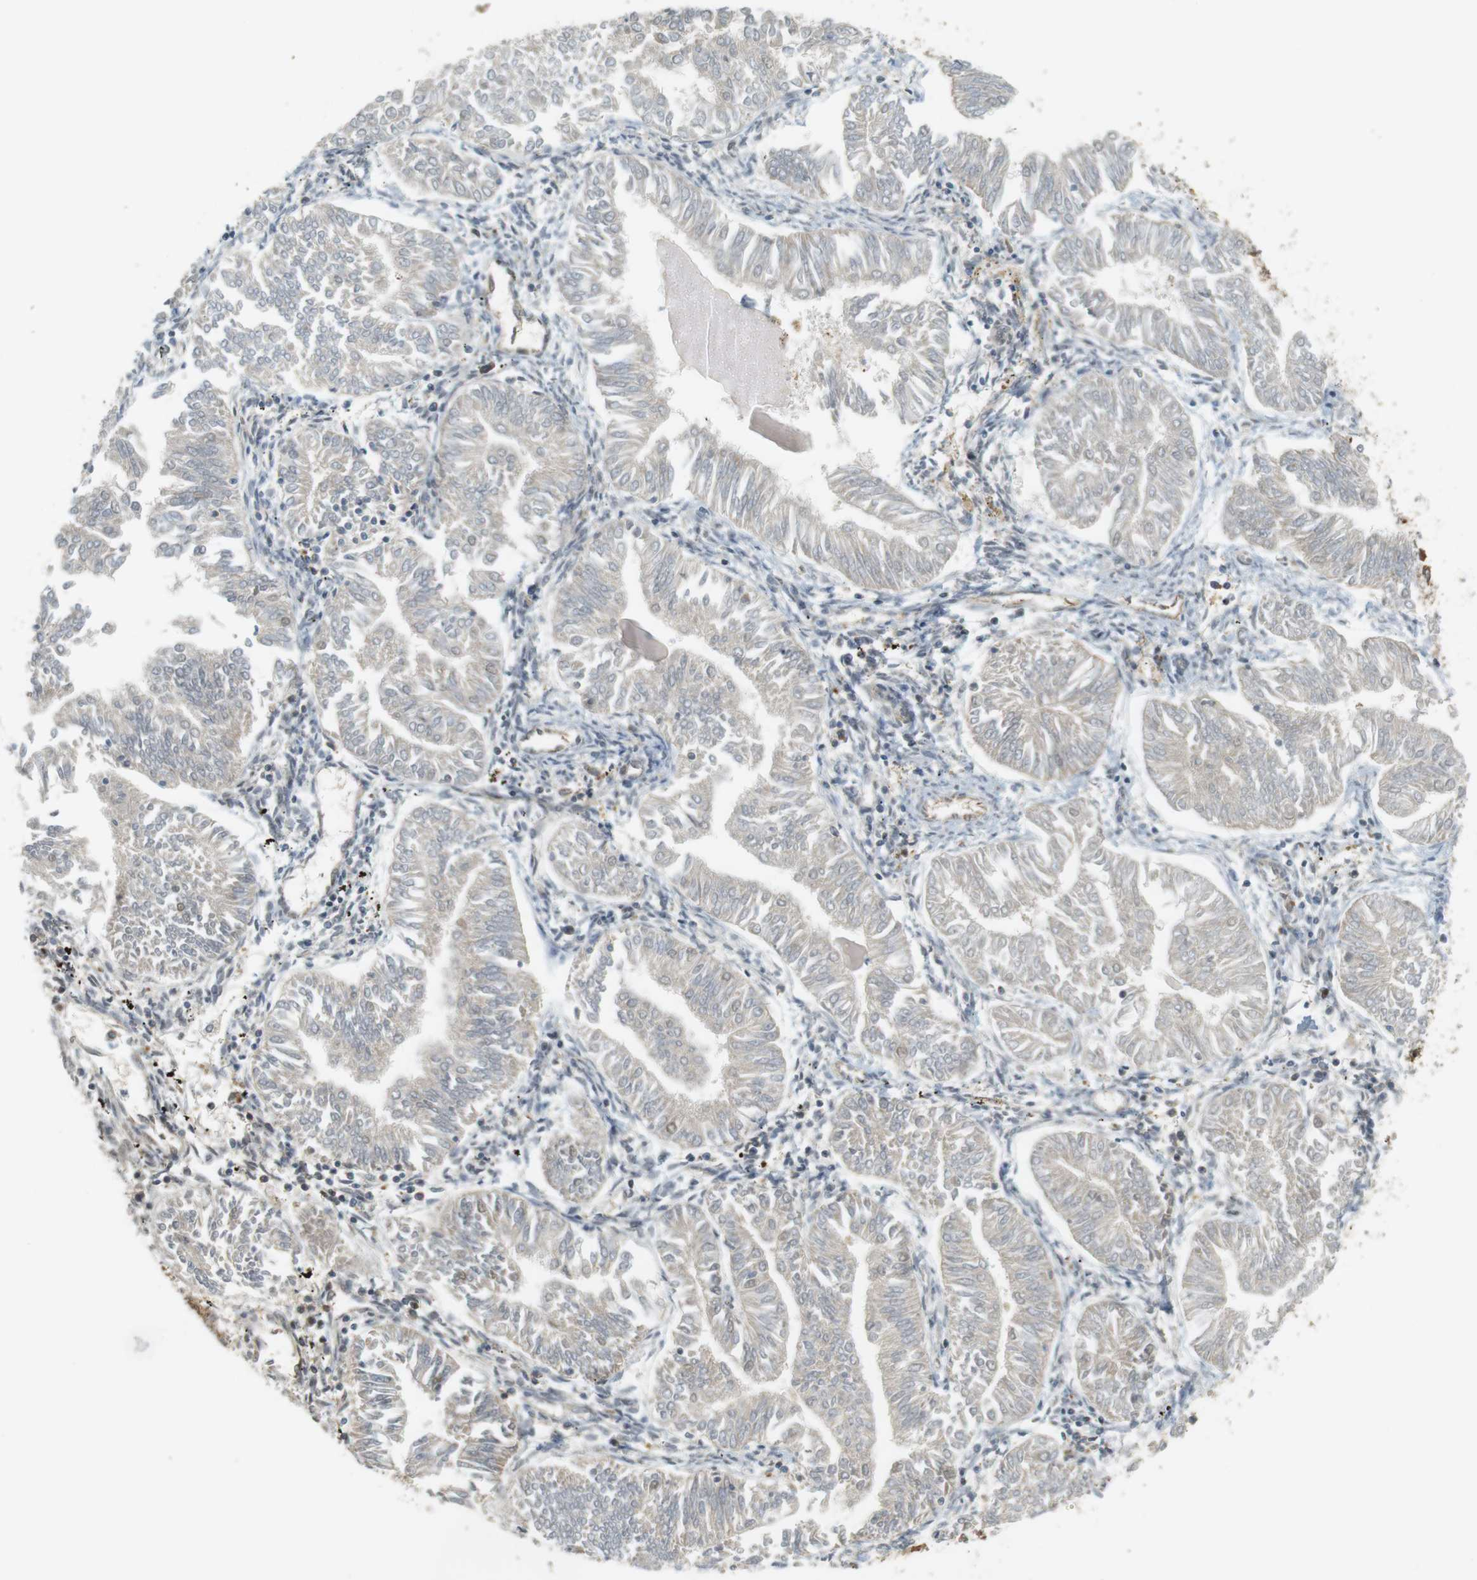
{"staining": {"intensity": "negative", "quantity": "none", "location": "none"}, "tissue": "endometrial cancer", "cell_type": "Tumor cells", "image_type": "cancer", "snomed": [{"axis": "morphology", "description": "Adenocarcinoma, NOS"}, {"axis": "topography", "description": "Endometrium"}], "caption": "IHC histopathology image of endometrial adenocarcinoma stained for a protein (brown), which exhibits no positivity in tumor cells.", "gene": "PA2G4", "patient": {"sex": "female", "age": 53}}